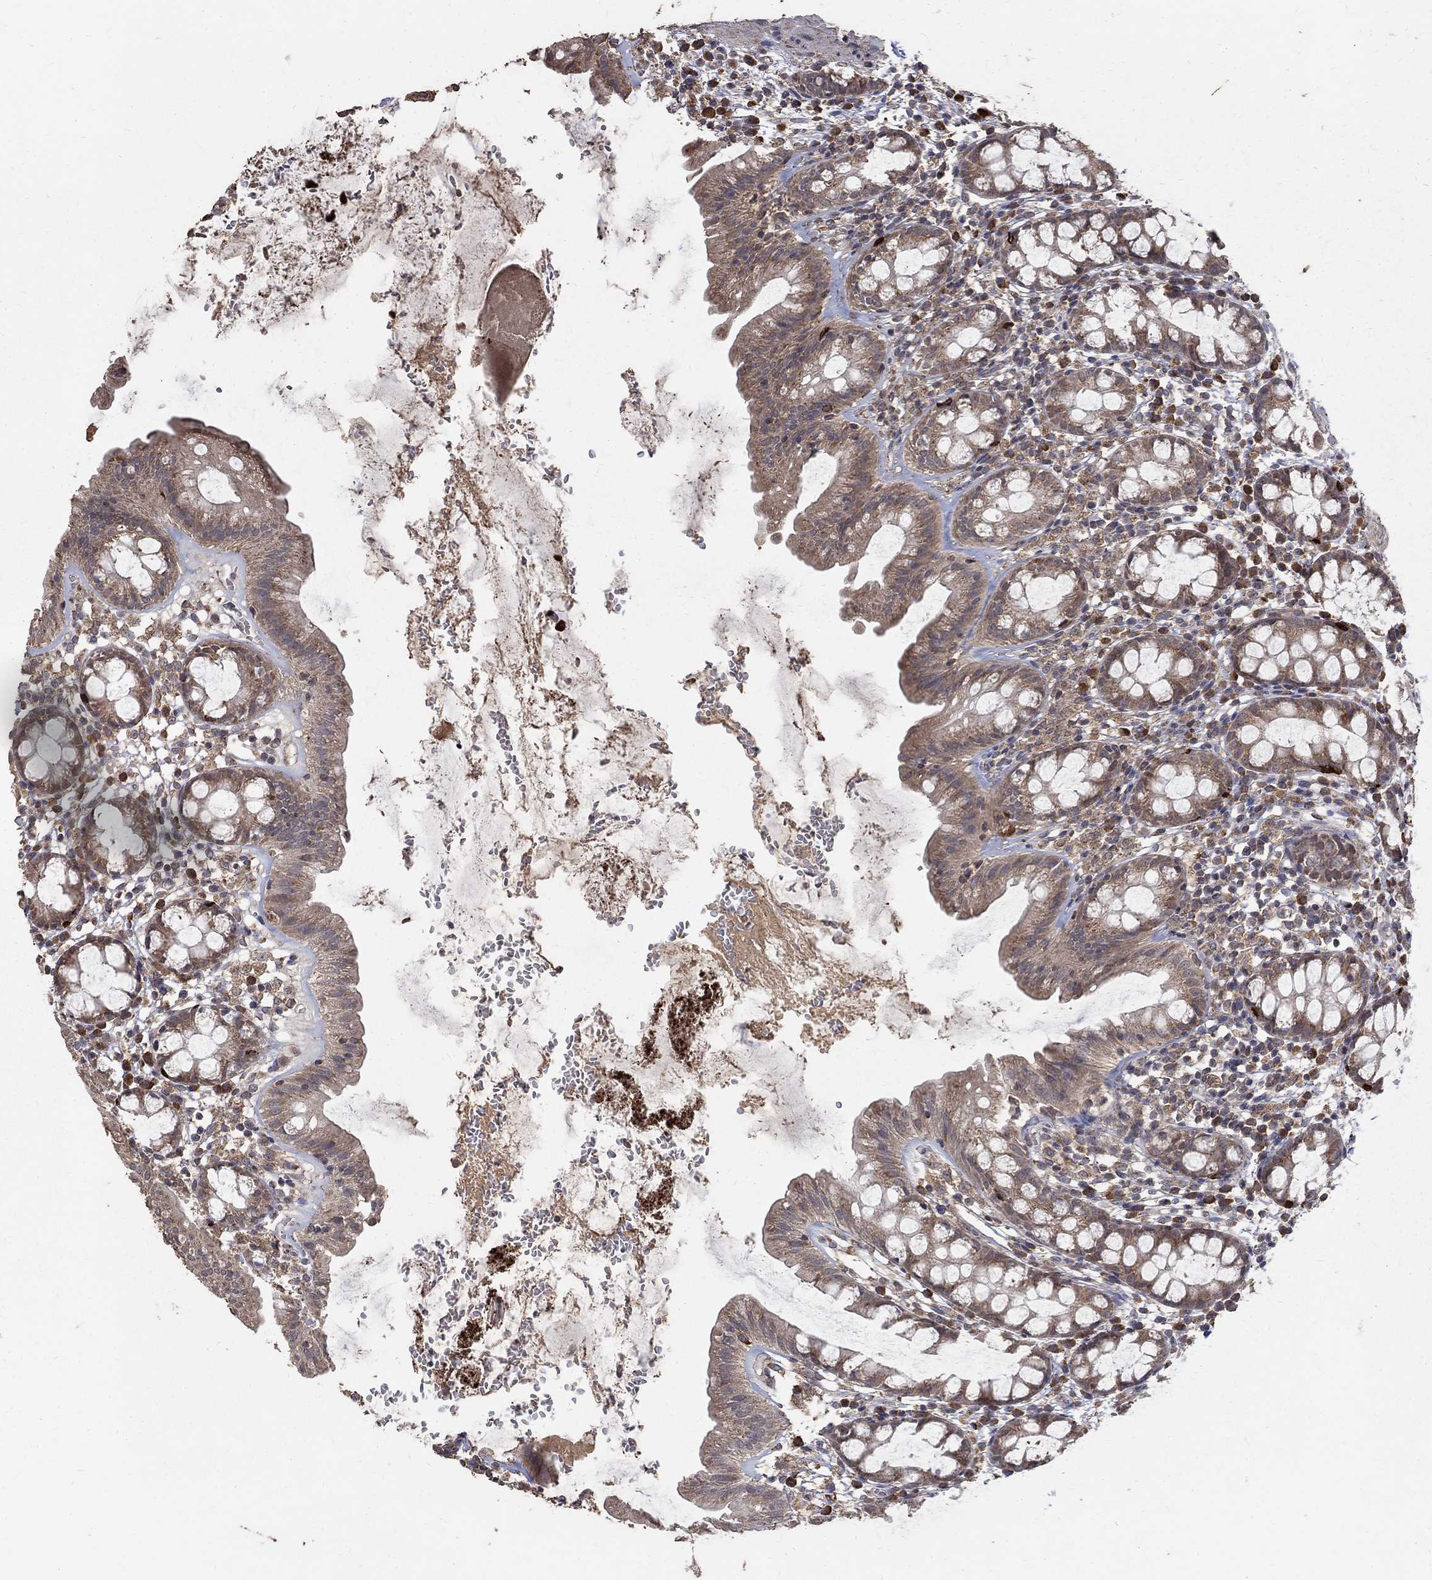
{"staining": {"intensity": "moderate", "quantity": "25%-75%", "location": "cytoplasmic/membranous"}, "tissue": "rectum", "cell_type": "Glandular cells", "image_type": "normal", "snomed": [{"axis": "morphology", "description": "Normal tissue, NOS"}, {"axis": "topography", "description": "Rectum"}], "caption": "The micrograph exhibits a brown stain indicating the presence of a protein in the cytoplasmic/membranous of glandular cells in rectum.", "gene": "C17orf75", "patient": {"sex": "male", "age": 57}}